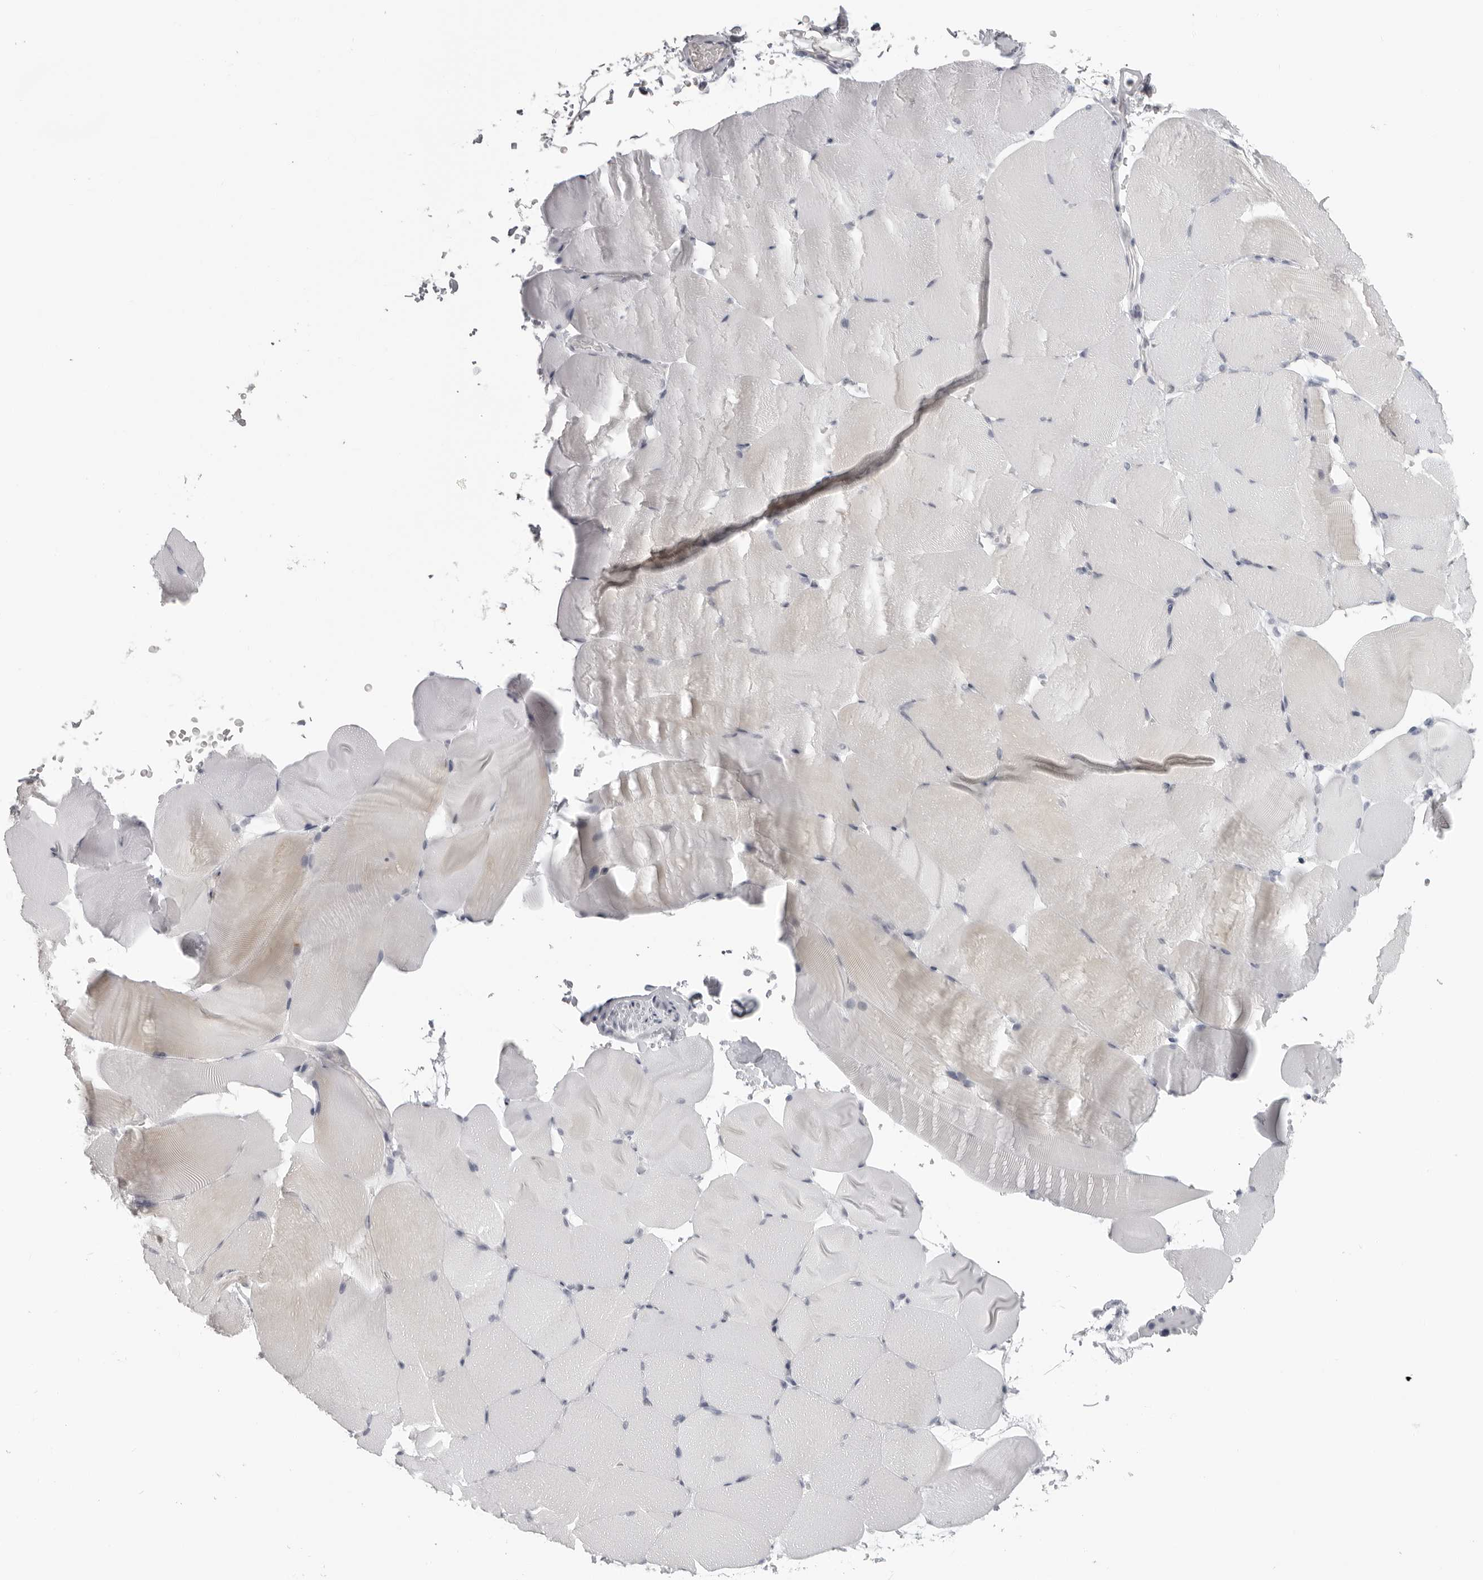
{"staining": {"intensity": "negative", "quantity": "none", "location": "none"}, "tissue": "skeletal muscle", "cell_type": "Myocytes", "image_type": "normal", "snomed": [{"axis": "morphology", "description": "Normal tissue, NOS"}, {"axis": "topography", "description": "Skeletal muscle"}, {"axis": "topography", "description": "Parathyroid gland"}], "caption": "IHC of normal human skeletal muscle shows no staining in myocytes.", "gene": "DNALI1", "patient": {"sex": "female", "age": 37}}